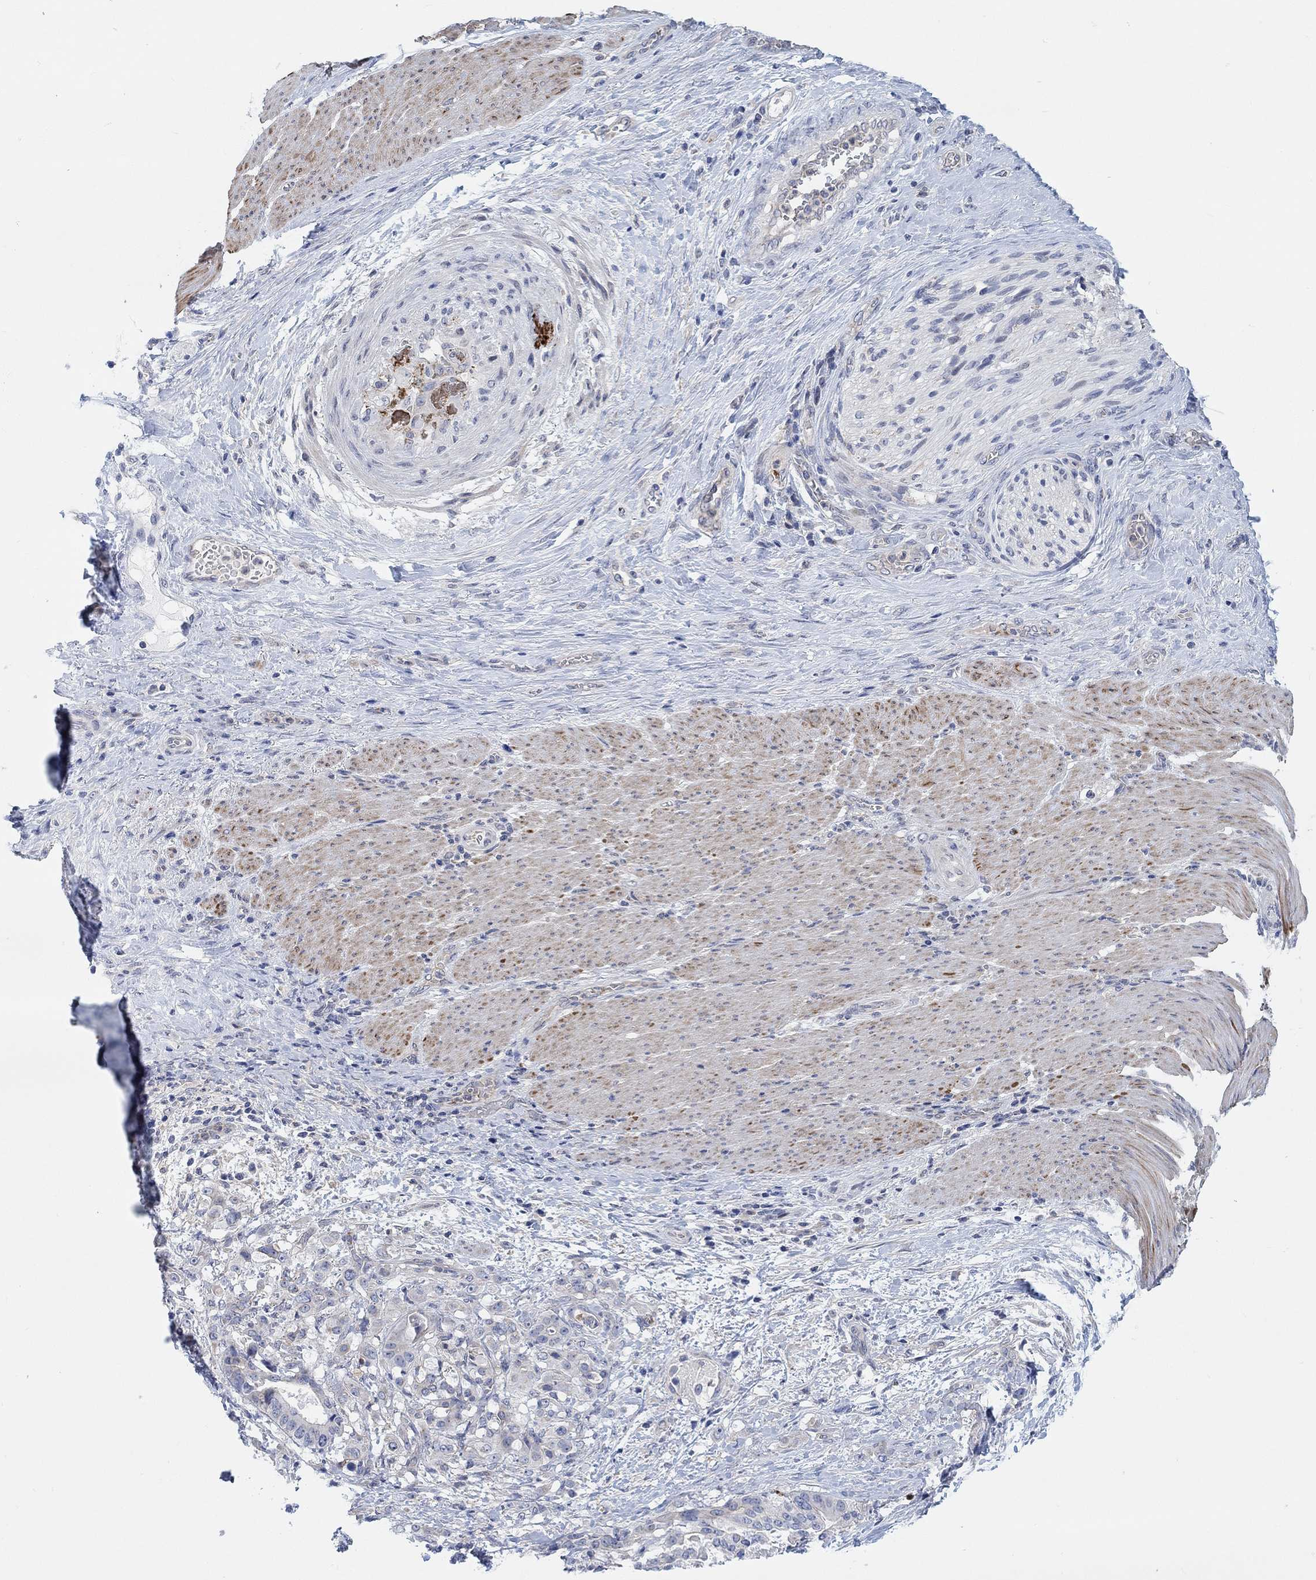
{"staining": {"intensity": "negative", "quantity": "none", "location": "none"}, "tissue": "stomach cancer", "cell_type": "Tumor cells", "image_type": "cancer", "snomed": [{"axis": "morphology", "description": "Adenocarcinoma, NOS"}, {"axis": "topography", "description": "Stomach"}], "caption": "Immunohistochemical staining of human stomach cancer shows no significant staining in tumor cells.", "gene": "PMFBP1", "patient": {"sex": "male", "age": 48}}